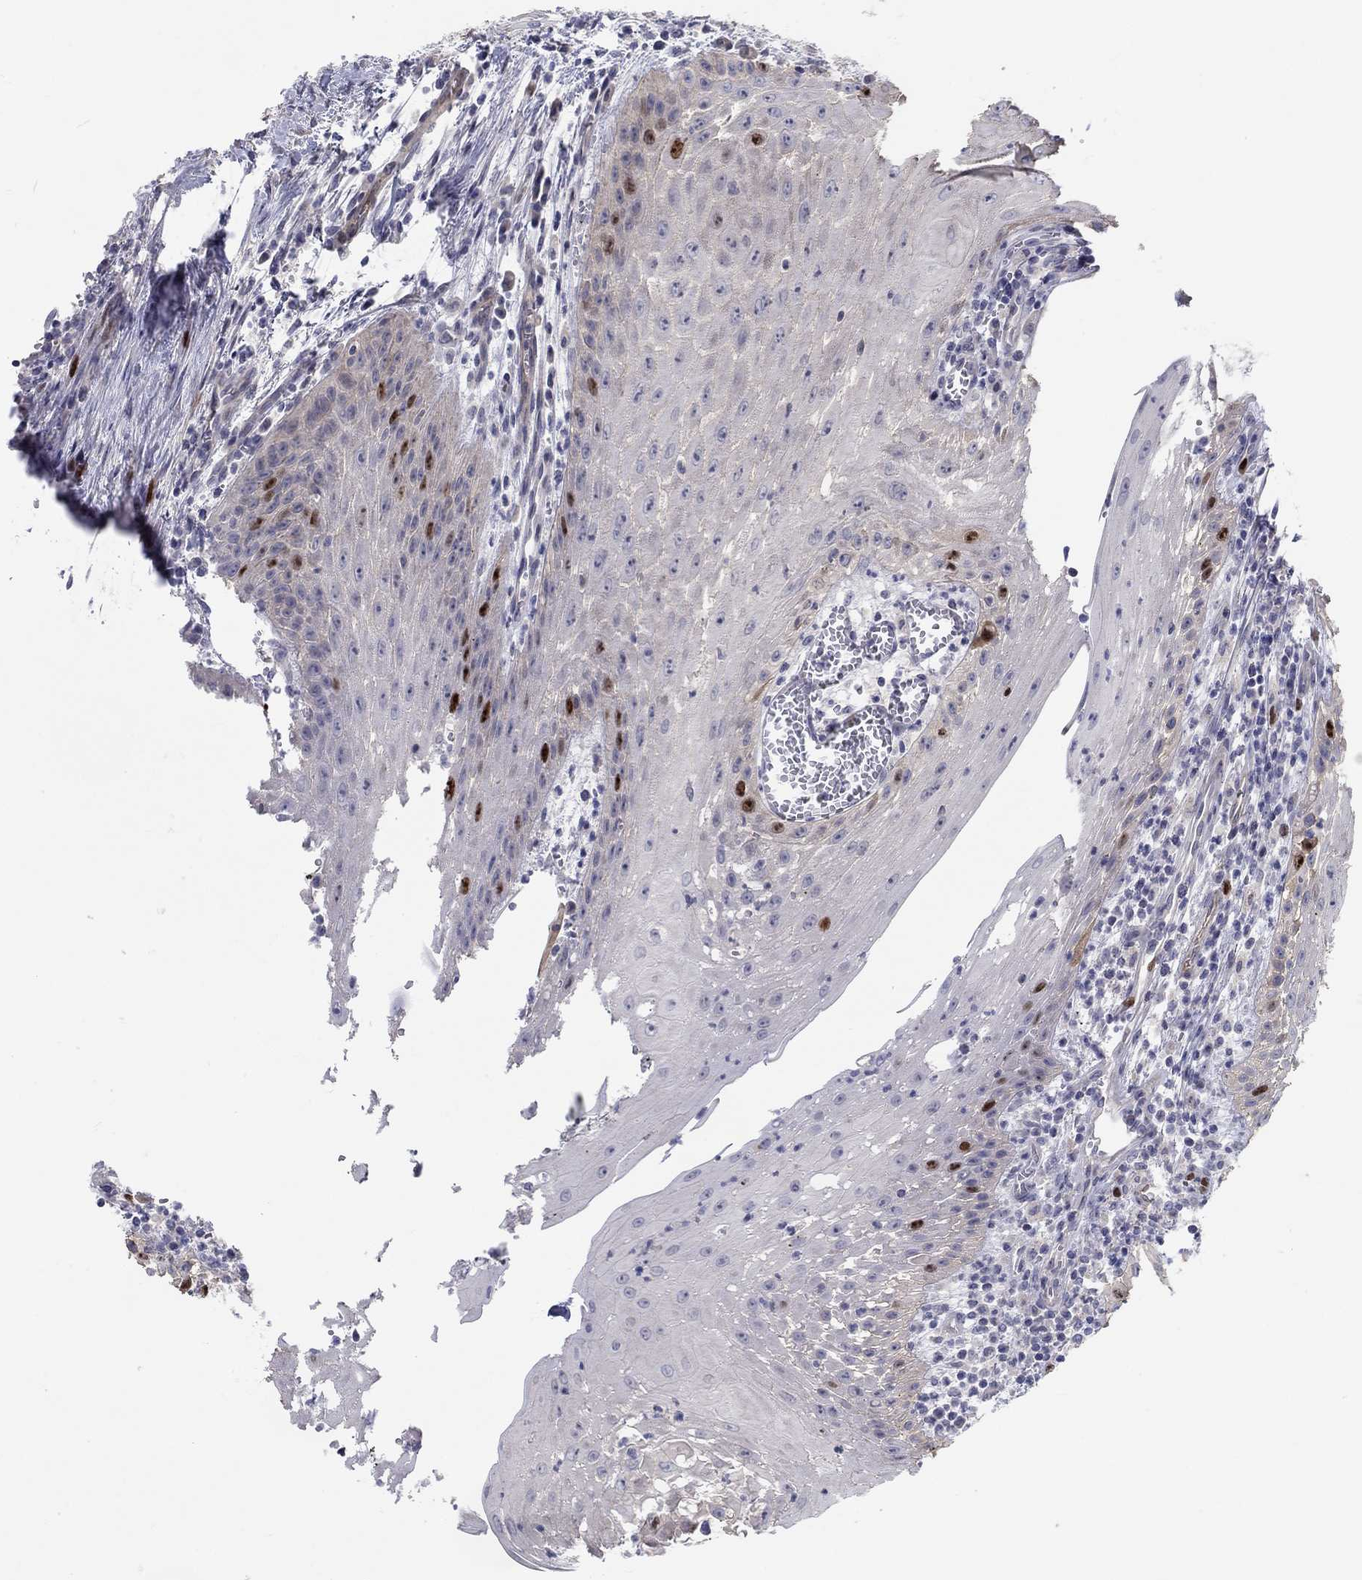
{"staining": {"intensity": "strong", "quantity": "<25%", "location": "nuclear"}, "tissue": "head and neck cancer", "cell_type": "Tumor cells", "image_type": "cancer", "snomed": [{"axis": "morphology", "description": "Squamous cell carcinoma, NOS"}, {"axis": "topography", "description": "Oral tissue"}, {"axis": "topography", "description": "Head-Neck"}], "caption": "Head and neck cancer (squamous cell carcinoma) stained for a protein displays strong nuclear positivity in tumor cells.", "gene": "PRC1", "patient": {"sex": "male", "age": 58}}